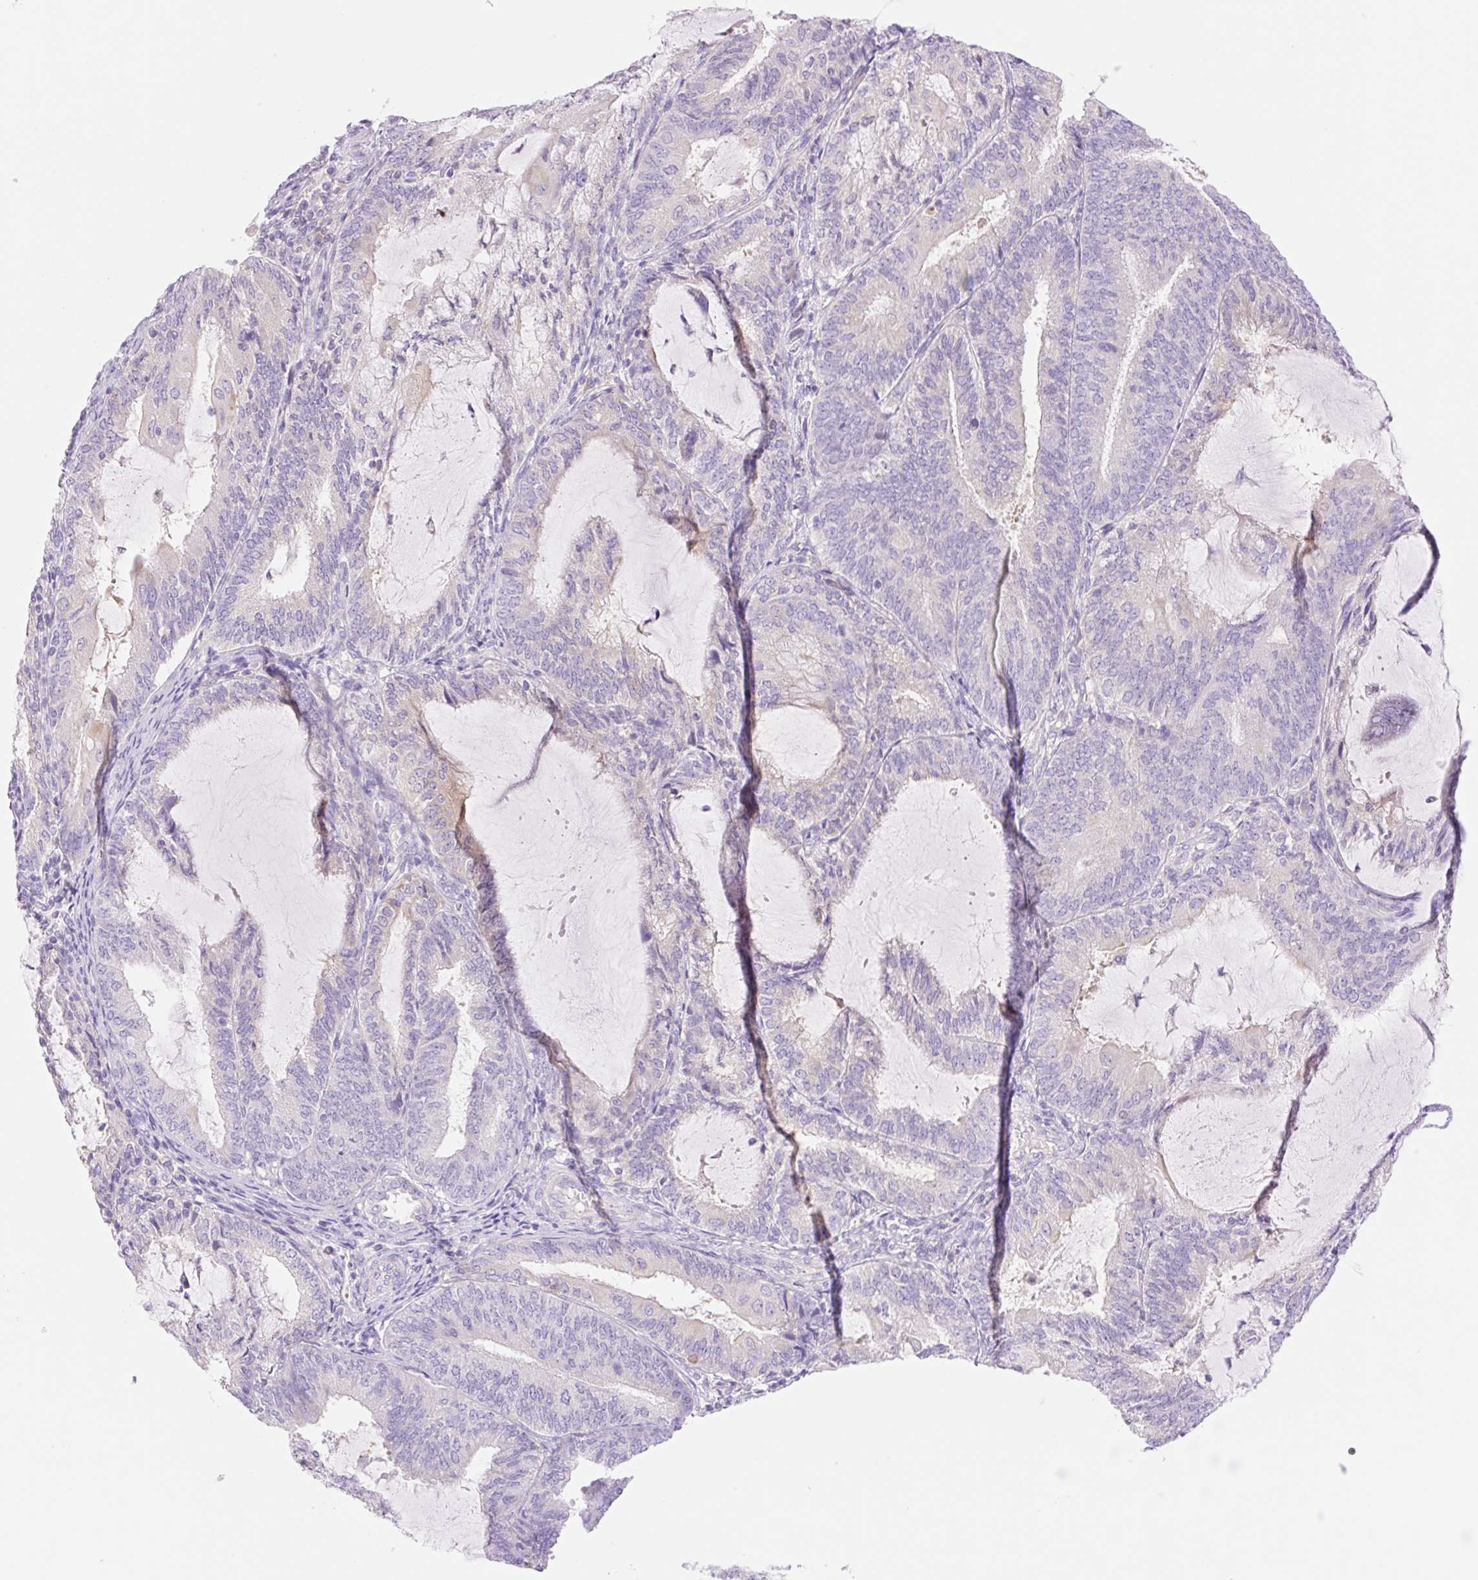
{"staining": {"intensity": "negative", "quantity": "none", "location": "none"}, "tissue": "endometrial cancer", "cell_type": "Tumor cells", "image_type": "cancer", "snomed": [{"axis": "morphology", "description": "Adenocarcinoma, NOS"}, {"axis": "topography", "description": "Endometrium"}], "caption": "The immunohistochemistry micrograph has no significant positivity in tumor cells of endometrial cancer tissue. Nuclei are stained in blue.", "gene": "DENND5A", "patient": {"sex": "female", "age": 81}}